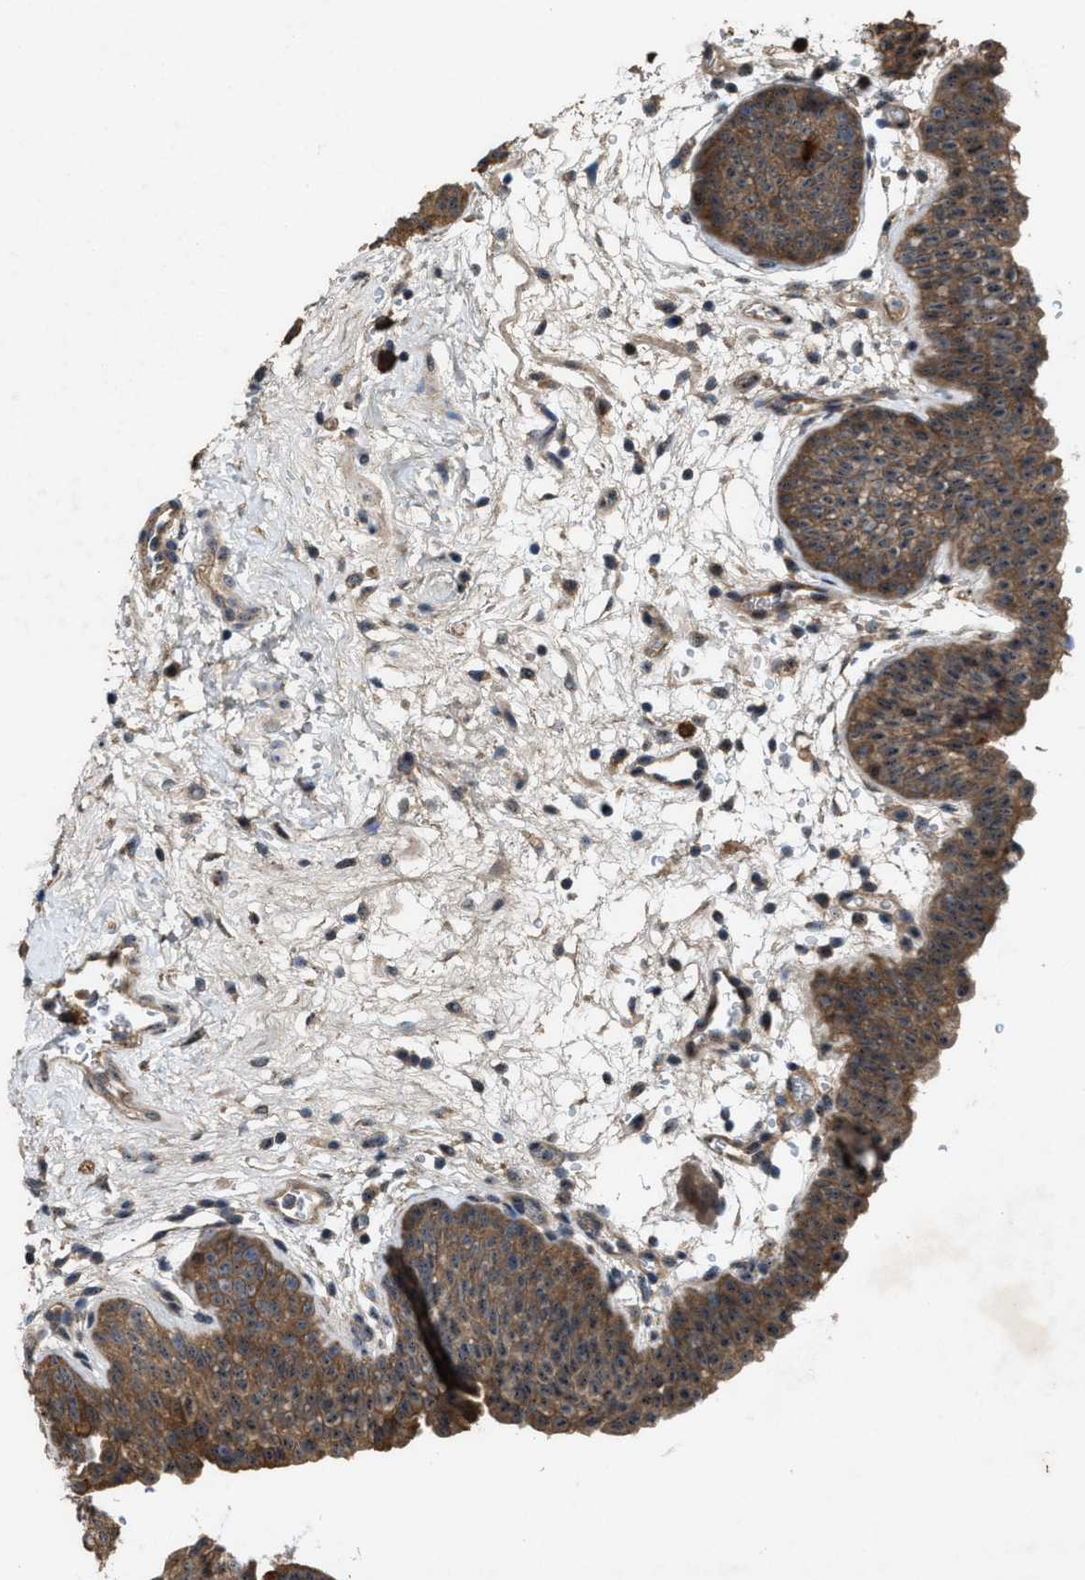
{"staining": {"intensity": "moderate", "quantity": ">75%", "location": "cytoplasmic/membranous,nuclear"}, "tissue": "urinary bladder", "cell_type": "Urothelial cells", "image_type": "normal", "snomed": [{"axis": "morphology", "description": "Normal tissue, NOS"}, {"axis": "topography", "description": "Urinary bladder"}], "caption": "An immunohistochemistry micrograph of benign tissue is shown. Protein staining in brown labels moderate cytoplasmic/membranous,nuclear positivity in urinary bladder within urothelial cells. (DAB = brown stain, brightfield microscopy at high magnification).", "gene": "PDP2", "patient": {"sex": "male", "age": 37}}